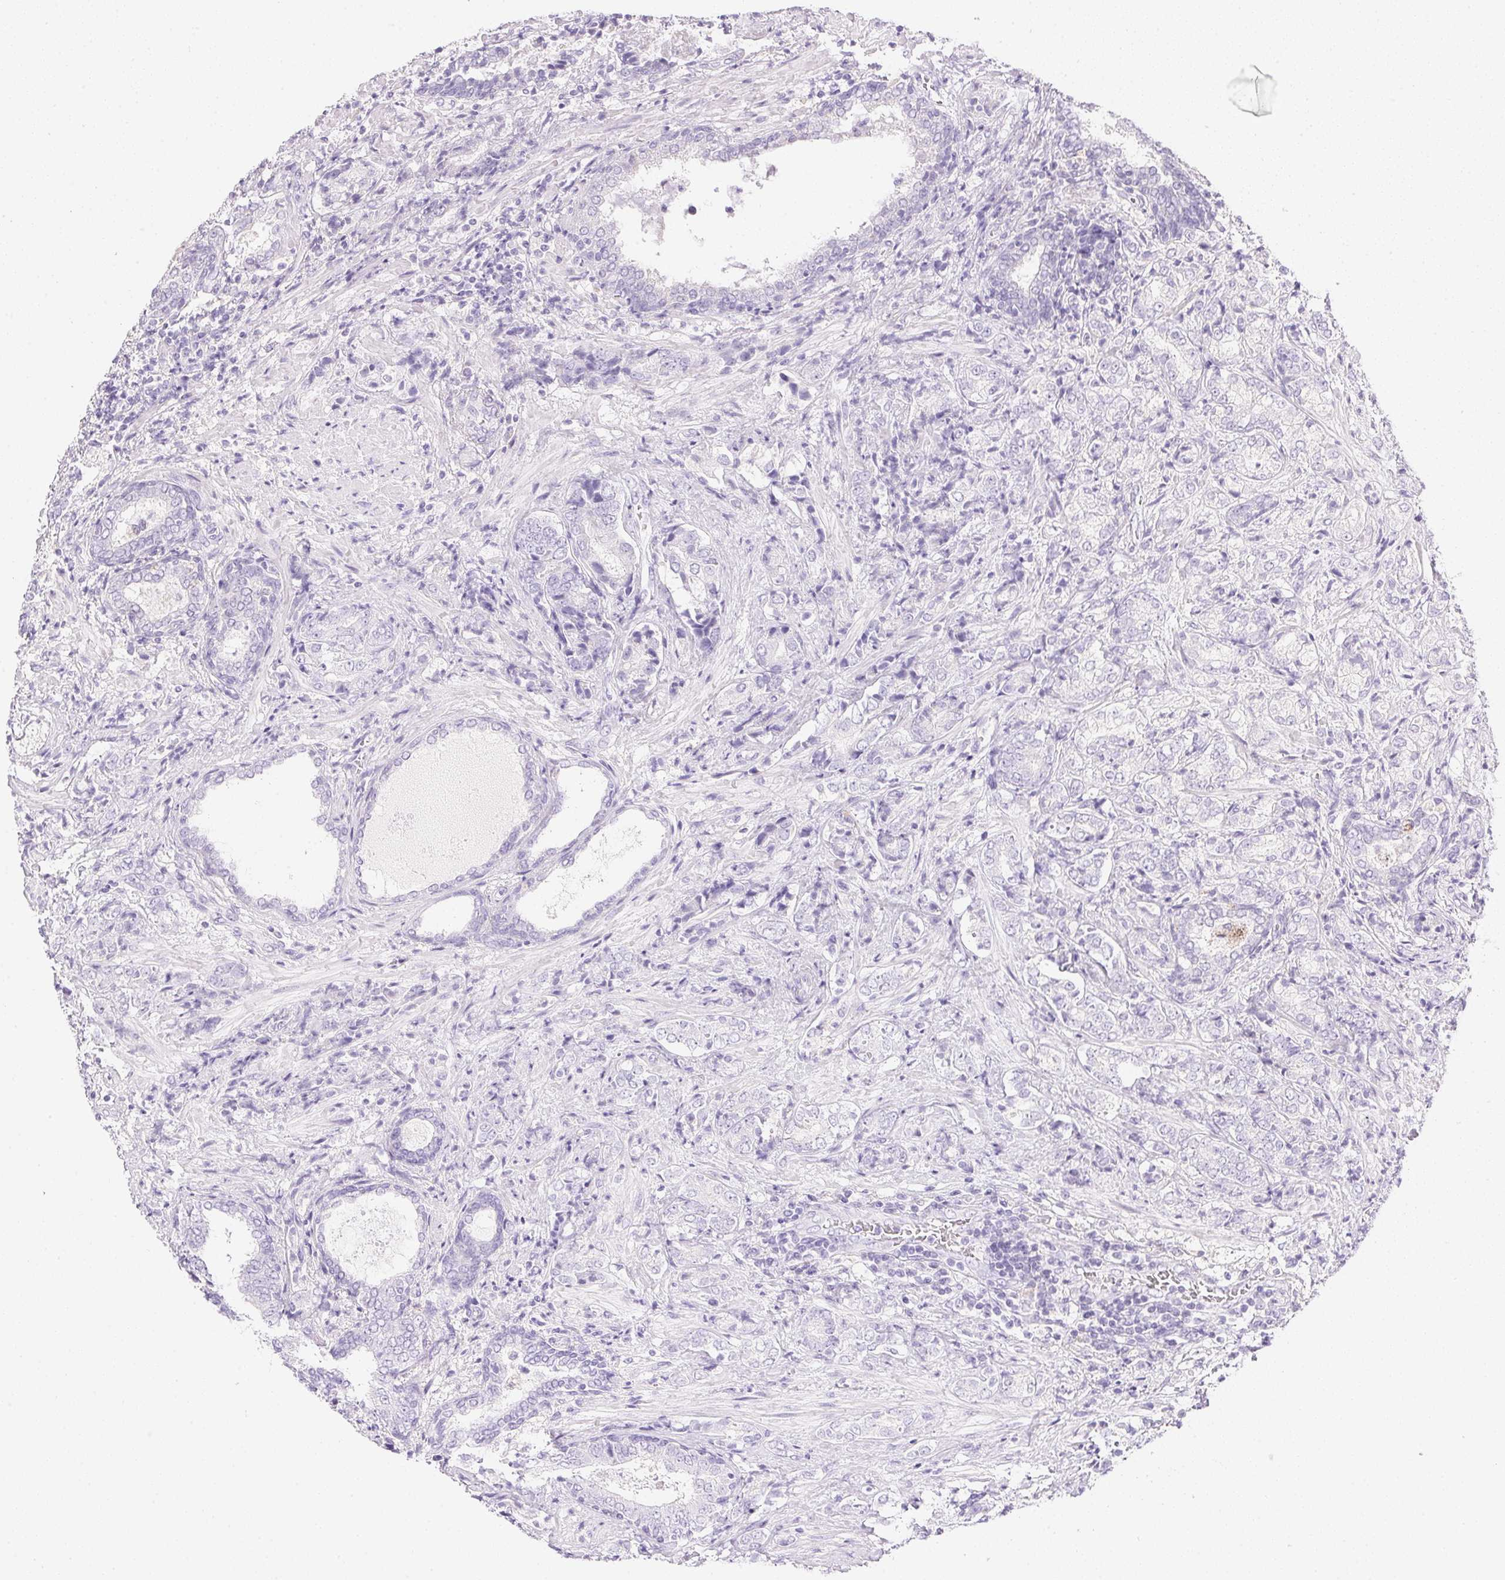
{"staining": {"intensity": "negative", "quantity": "none", "location": "none"}, "tissue": "prostate cancer", "cell_type": "Tumor cells", "image_type": "cancer", "snomed": [{"axis": "morphology", "description": "Adenocarcinoma, High grade"}, {"axis": "topography", "description": "Prostate"}], "caption": "An immunohistochemistry (IHC) image of high-grade adenocarcinoma (prostate) is shown. There is no staining in tumor cells of high-grade adenocarcinoma (prostate). (Stains: DAB (3,3'-diaminobenzidine) IHC with hematoxylin counter stain, Microscopy: brightfield microscopy at high magnification).", "gene": "ATP6V1G3", "patient": {"sex": "male", "age": 62}}